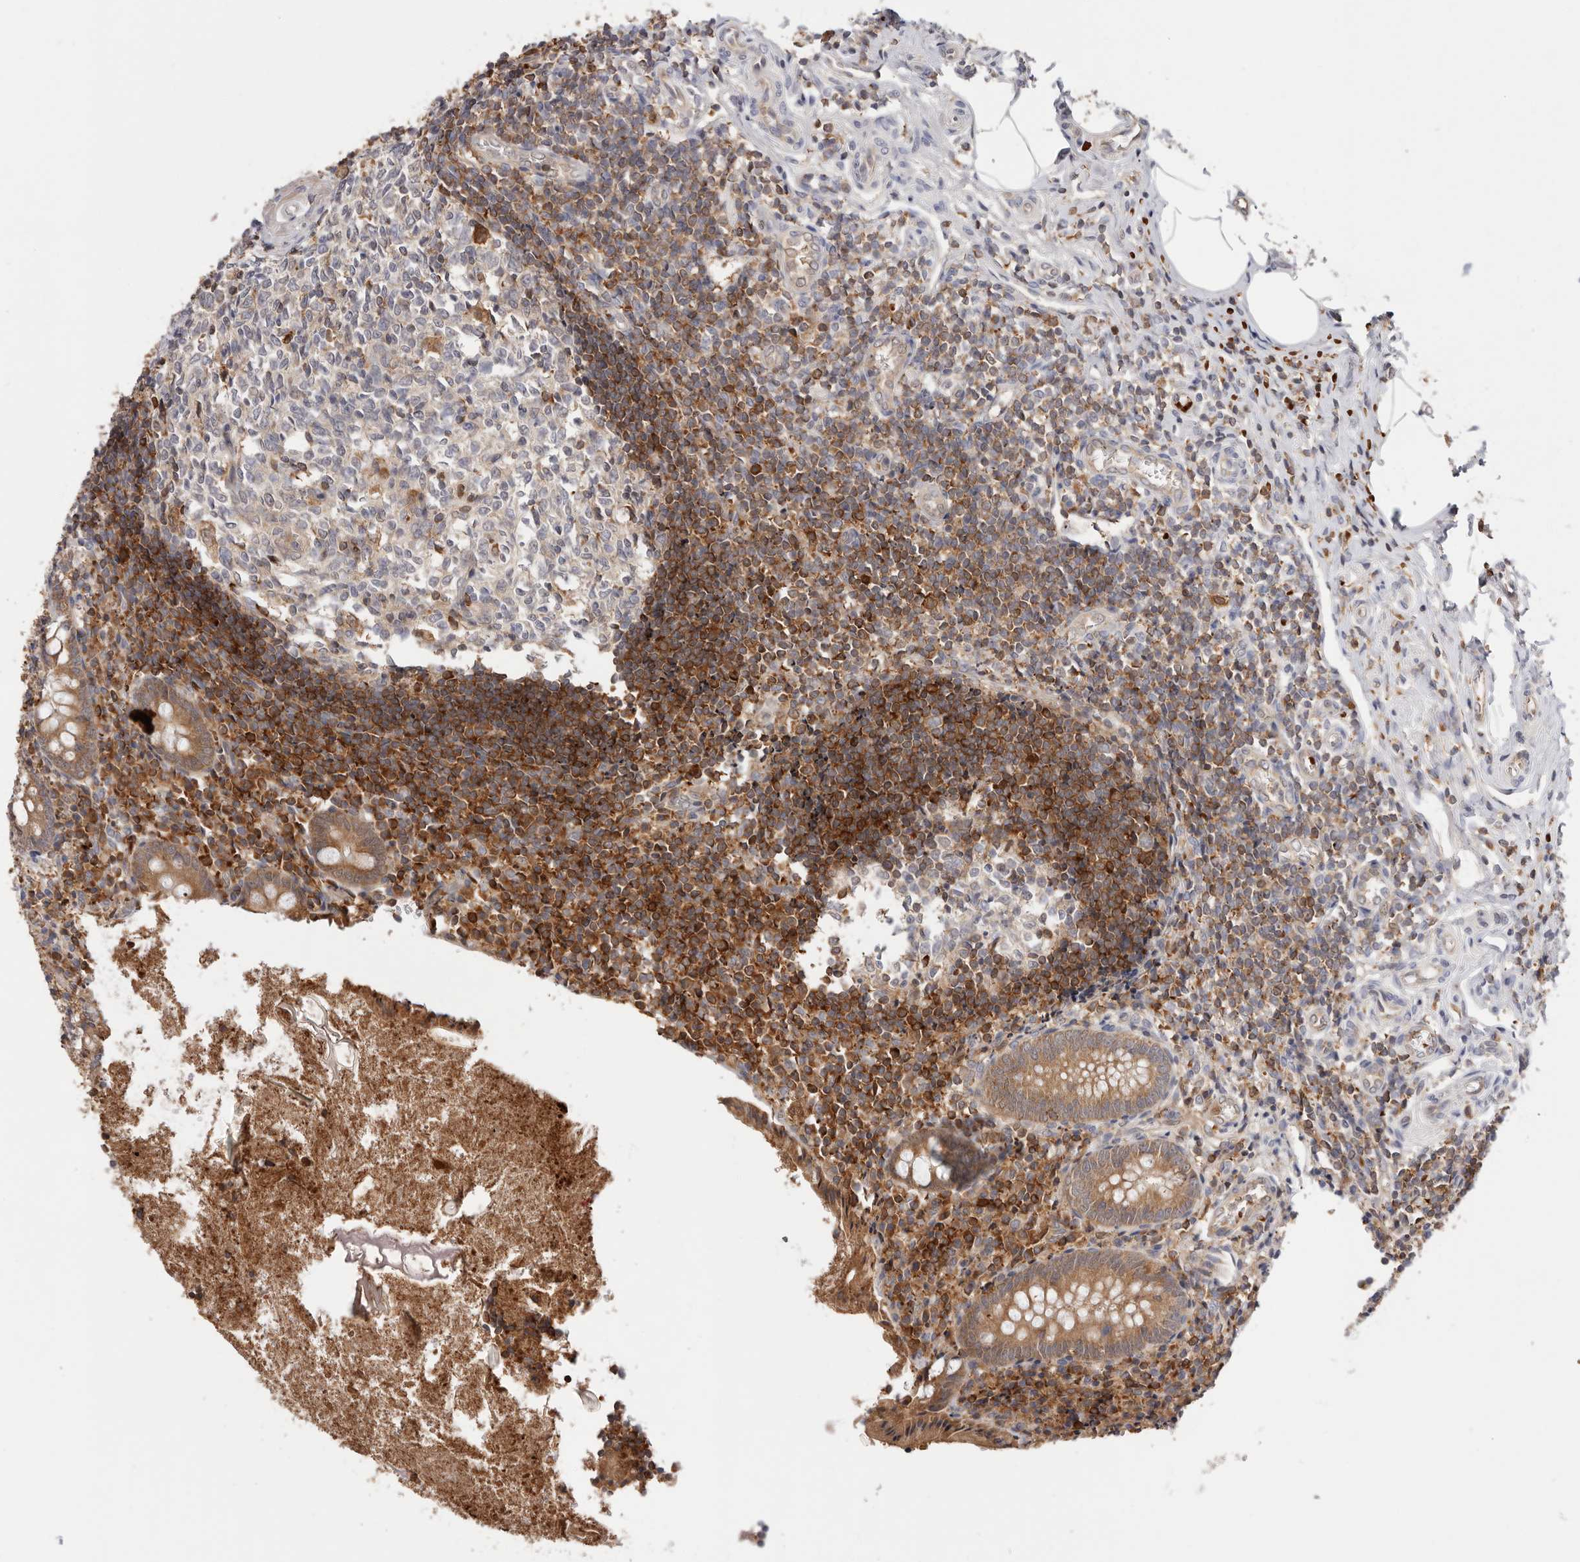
{"staining": {"intensity": "moderate", "quantity": ">75%", "location": "cytoplasmic/membranous"}, "tissue": "appendix", "cell_type": "Glandular cells", "image_type": "normal", "snomed": [{"axis": "morphology", "description": "Normal tissue, NOS"}, {"axis": "topography", "description": "Appendix"}], "caption": "Glandular cells reveal medium levels of moderate cytoplasmic/membranous staining in about >75% of cells in normal human appendix. (brown staining indicates protein expression, while blue staining denotes nuclei).", "gene": "RNF213", "patient": {"sex": "female", "age": 17}}